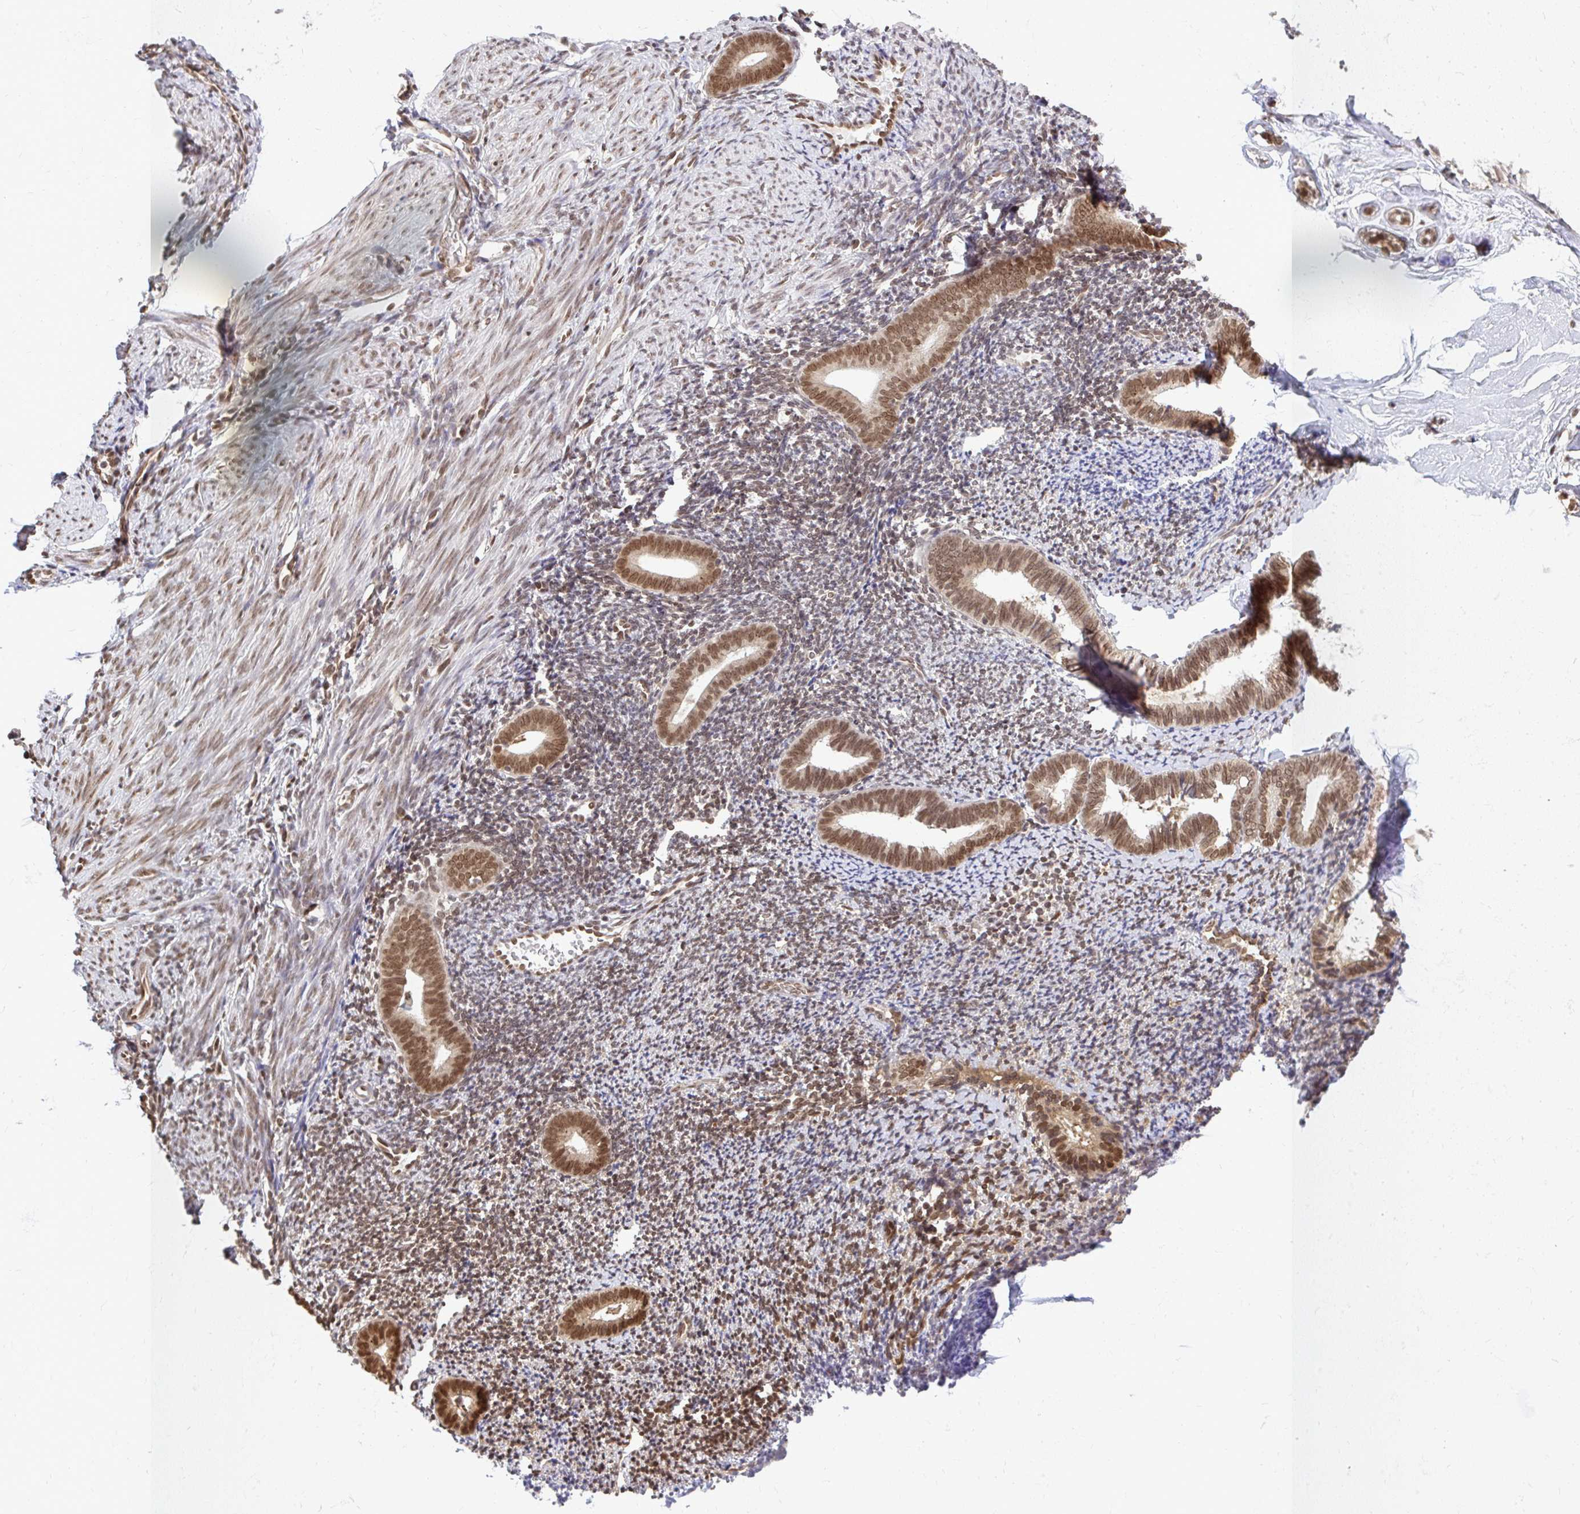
{"staining": {"intensity": "moderate", "quantity": "25%-75%", "location": "nuclear"}, "tissue": "endometrium", "cell_type": "Cells in endometrial stroma", "image_type": "normal", "snomed": [{"axis": "morphology", "description": "Normal tissue, NOS"}, {"axis": "topography", "description": "Endometrium"}], "caption": "Endometrium stained with IHC shows moderate nuclear positivity in approximately 25%-75% of cells in endometrial stroma. The staining was performed using DAB (3,3'-diaminobenzidine), with brown indicating positive protein expression. Nuclei are stained blue with hematoxylin.", "gene": "XPO1", "patient": {"sex": "female", "age": 39}}